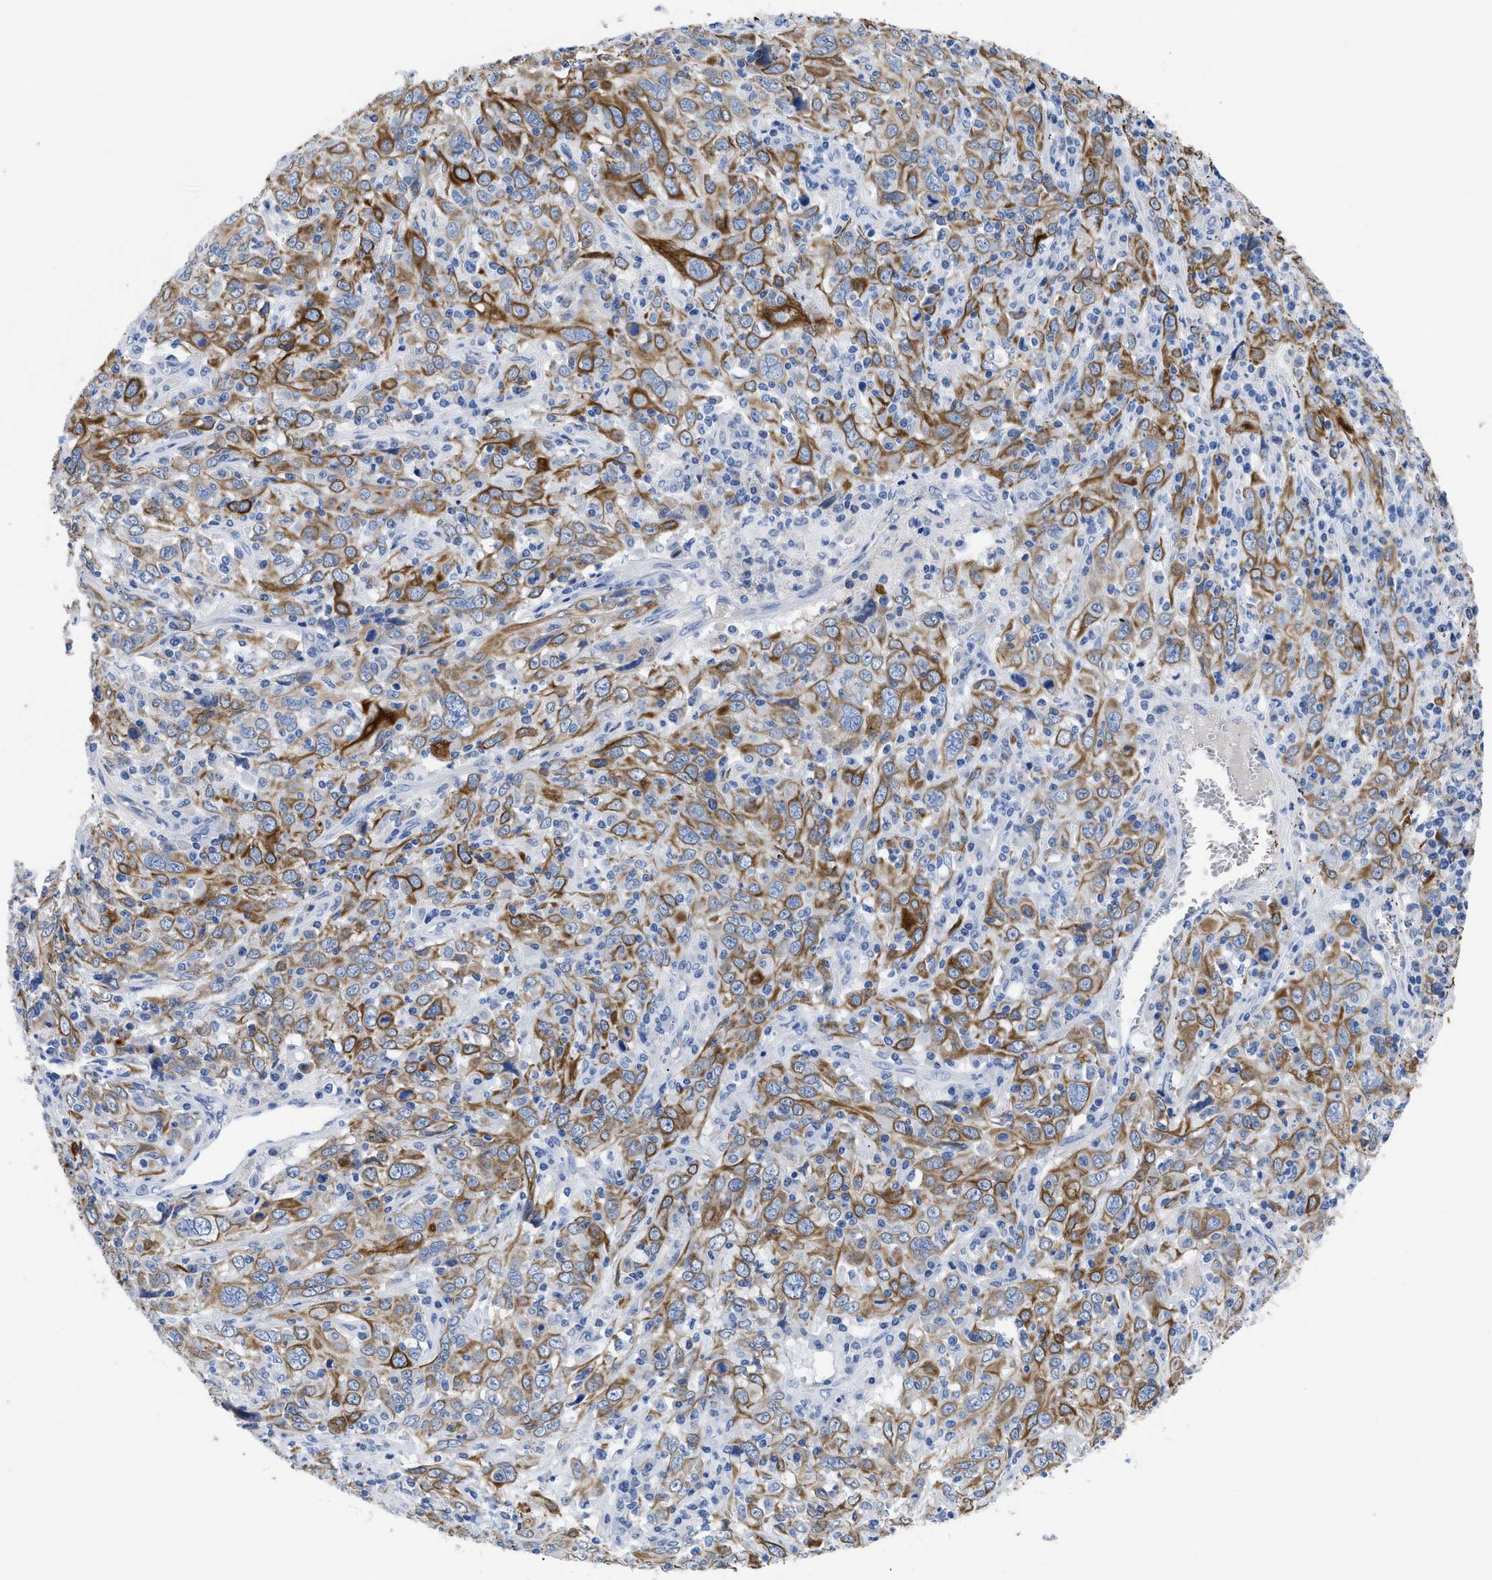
{"staining": {"intensity": "moderate", "quantity": ">75%", "location": "cytoplasmic/membranous"}, "tissue": "cervical cancer", "cell_type": "Tumor cells", "image_type": "cancer", "snomed": [{"axis": "morphology", "description": "Squamous cell carcinoma, NOS"}, {"axis": "topography", "description": "Cervix"}], "caption": "Moderate cytoplasmic/membranous protein positivity is appreciated in approximately >75% of tumor cells in cervical squamous cell carcinoma.", "gene": "TMEM68", "patient": {"sex": "female", "age": 46}}